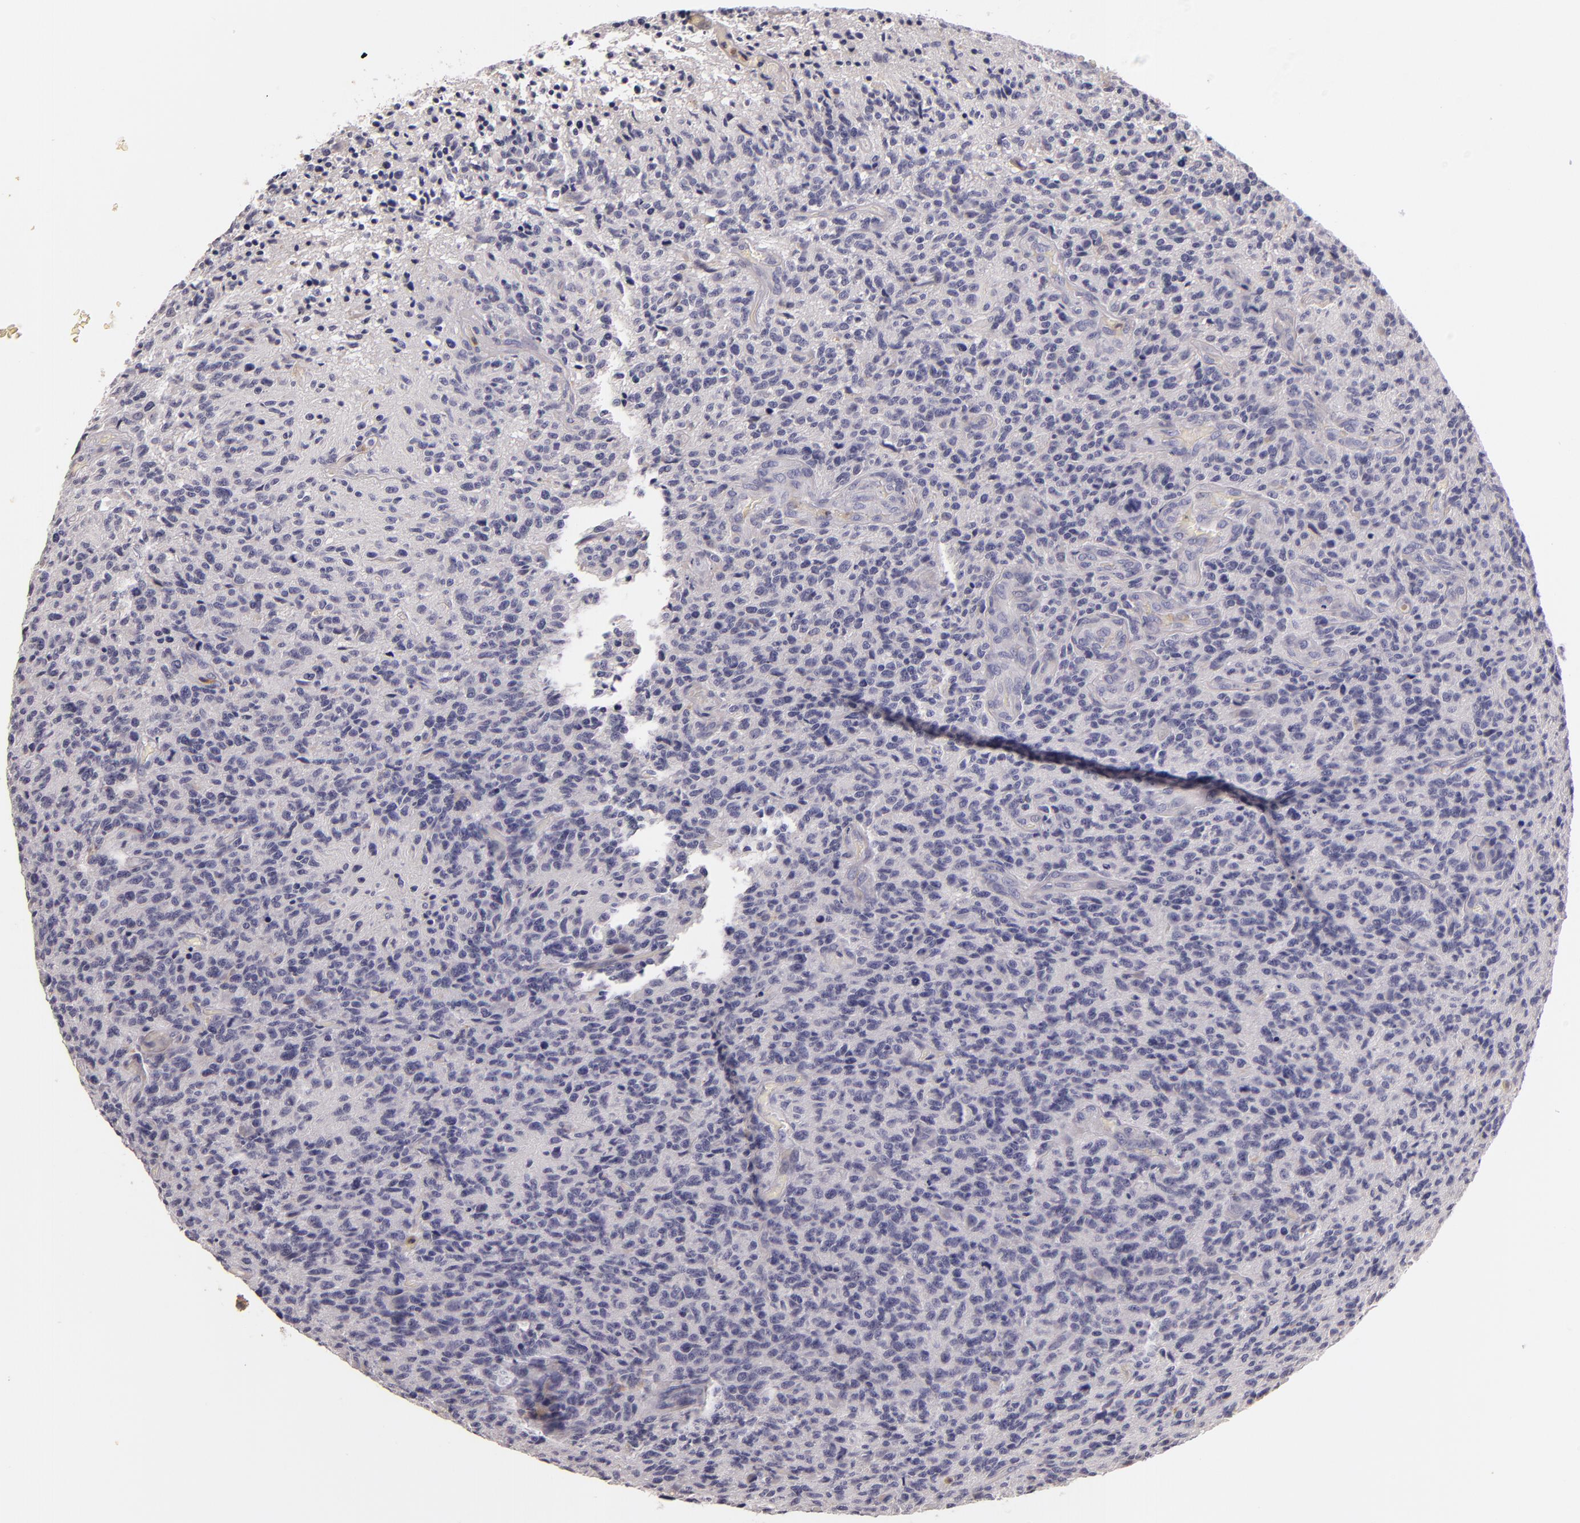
{"staining": {"intensity": "negative", "quantity": "none", "location": "none"}, "tissue": "glioma", "cell_type": "Tumor cells", "image_type": "cancer", "snomed": [{"axis": "morphology", "description": "Glioma, malignant, High grade"}, {"axis": "topography", "description": "Brain"}], "caption": "Immunohistochemical staining of glioma demonstrates no significant positivity in tumor cells.", "gene": "TLR8", "patient": {"sex": "male", "age": 36}}